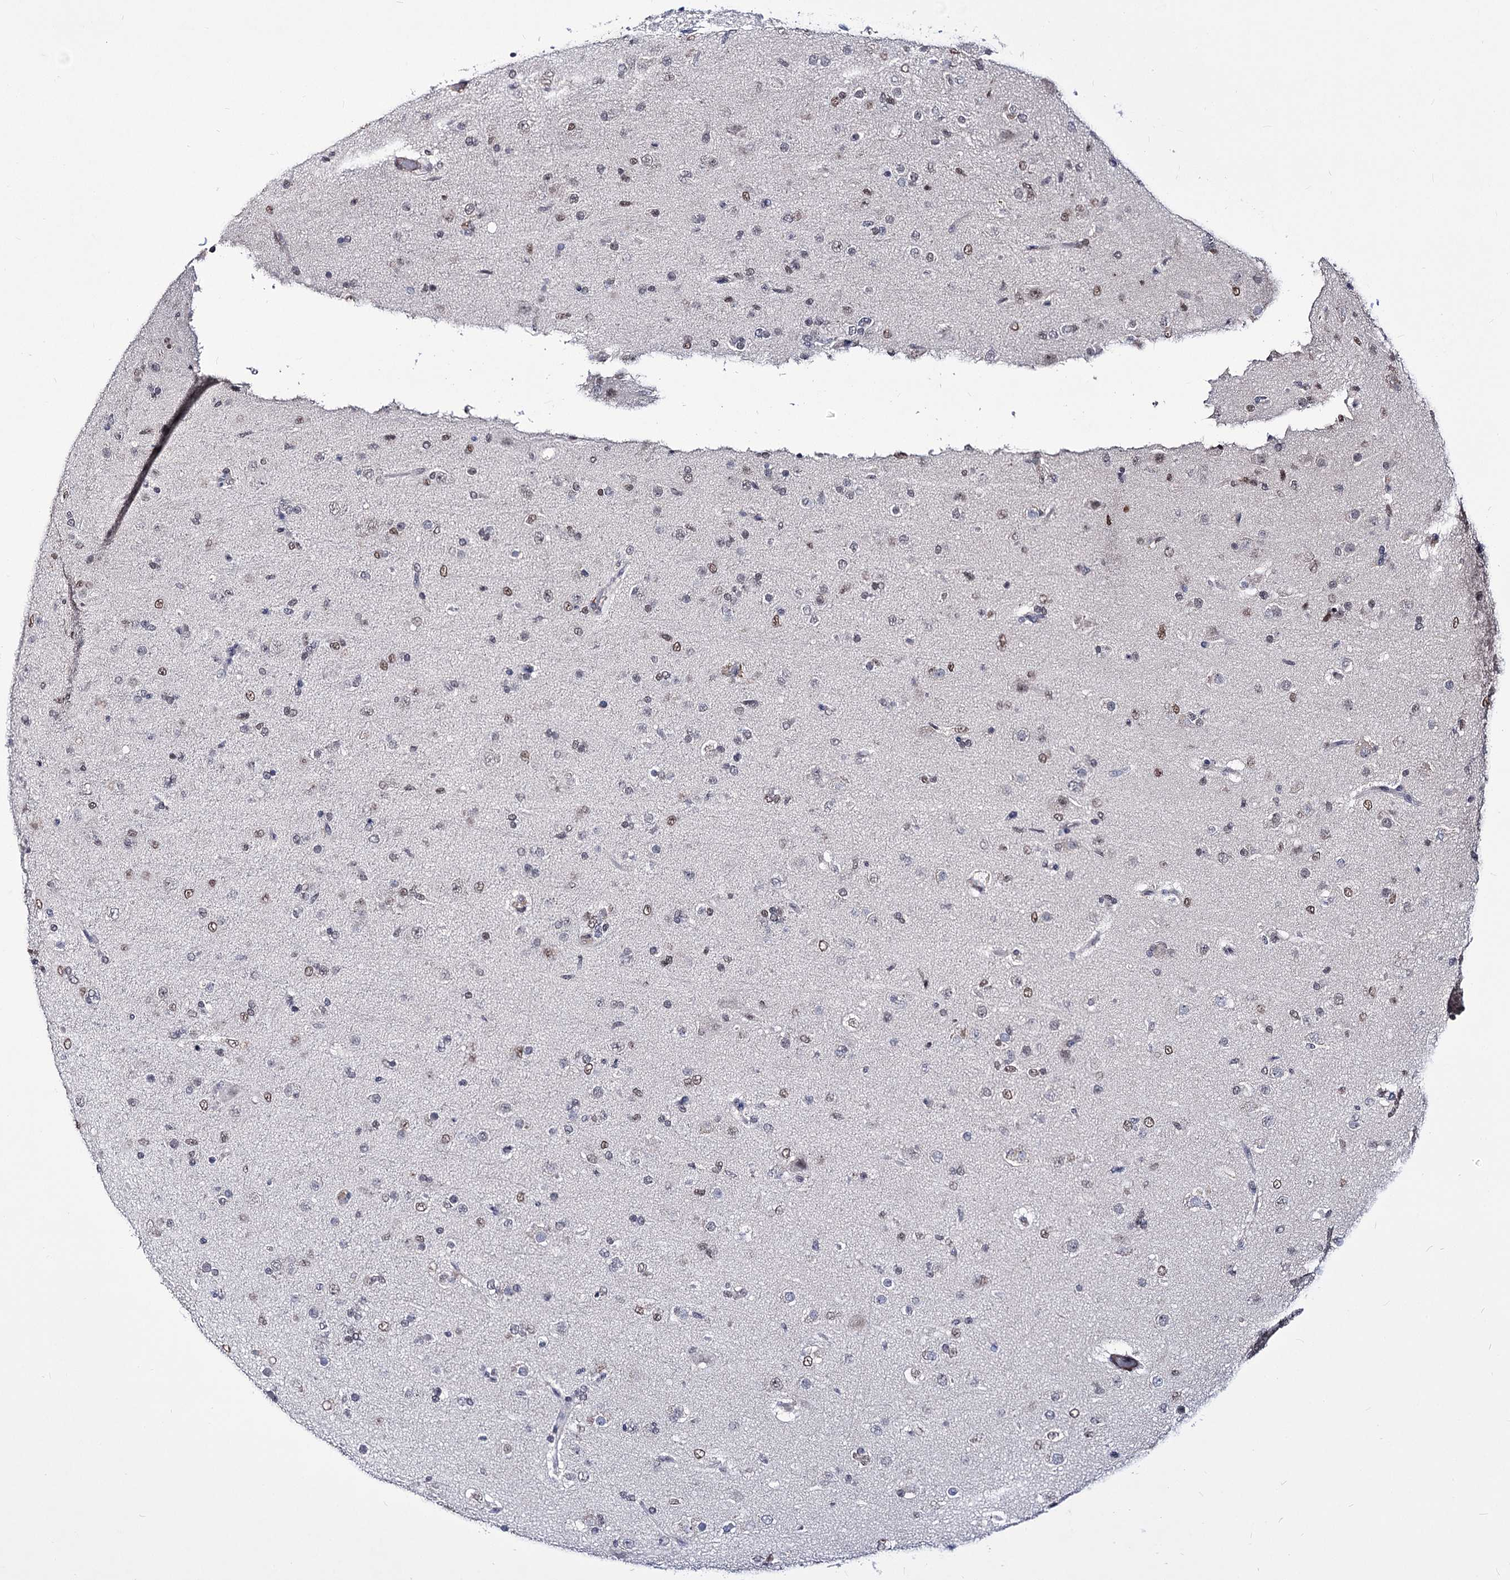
{"staining": {"intensity": "moderate", "quantity": "<25%", "location": "nuclear"}, "tissue": "glioma", "cell_type": "Tumor cells", "image_type": "cancer", "snomed": [{"axis": "morphology", "description": "Glioma, malignant, Low grade"}, {"axis": "topography", "description": "Brain"}], "caption": "Immunohistochemical staining of human glioma demonstrates low levels of moderate nuclear staining in approximately <25% of tumor cells.", "gene": "PPRC1", "patient": {"sex": "male", "age": 65}}